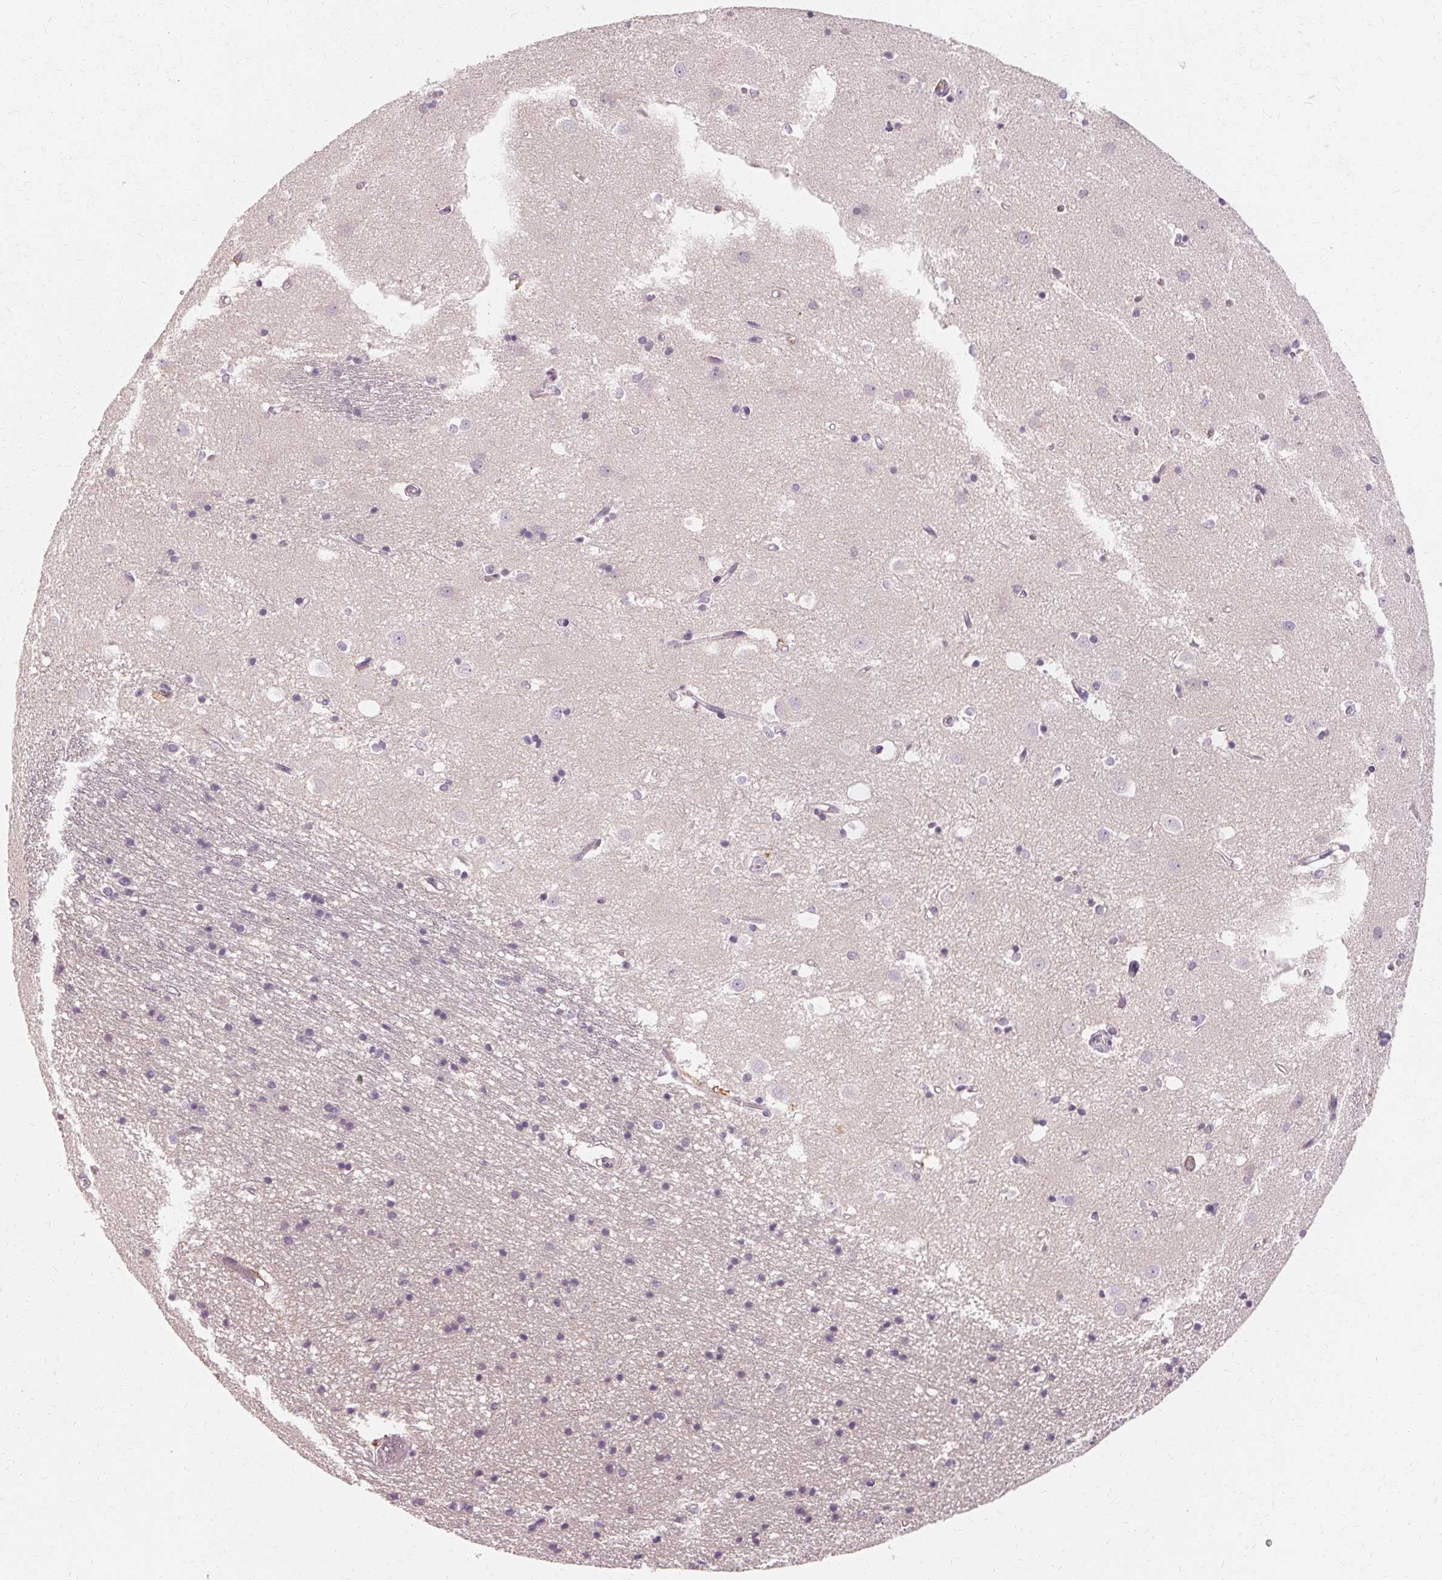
{"staining": {"intensity": "negative", "quantity": "none", "location": "none"}, "tissue": "caudate", "cell_type": "Glial cells", "image_type": "normal", "snomed": [{"axis": "morphology", "description": "Normal tissue, NOS"}, {"axis": "topography", "description": "Lateral ventricle wall"}], "caption": "Immunohistochemistry micrograph of unremarkable caudate stained for a protein (brown), which exhibits no positivity in glial cells. Brightfield microscopy of IHC stained with DAB (brown) and hematoxylin (blue), captured at high magnification.", "gene": "IFNGR1", "patient": {"sex": "male", "age": 54}}